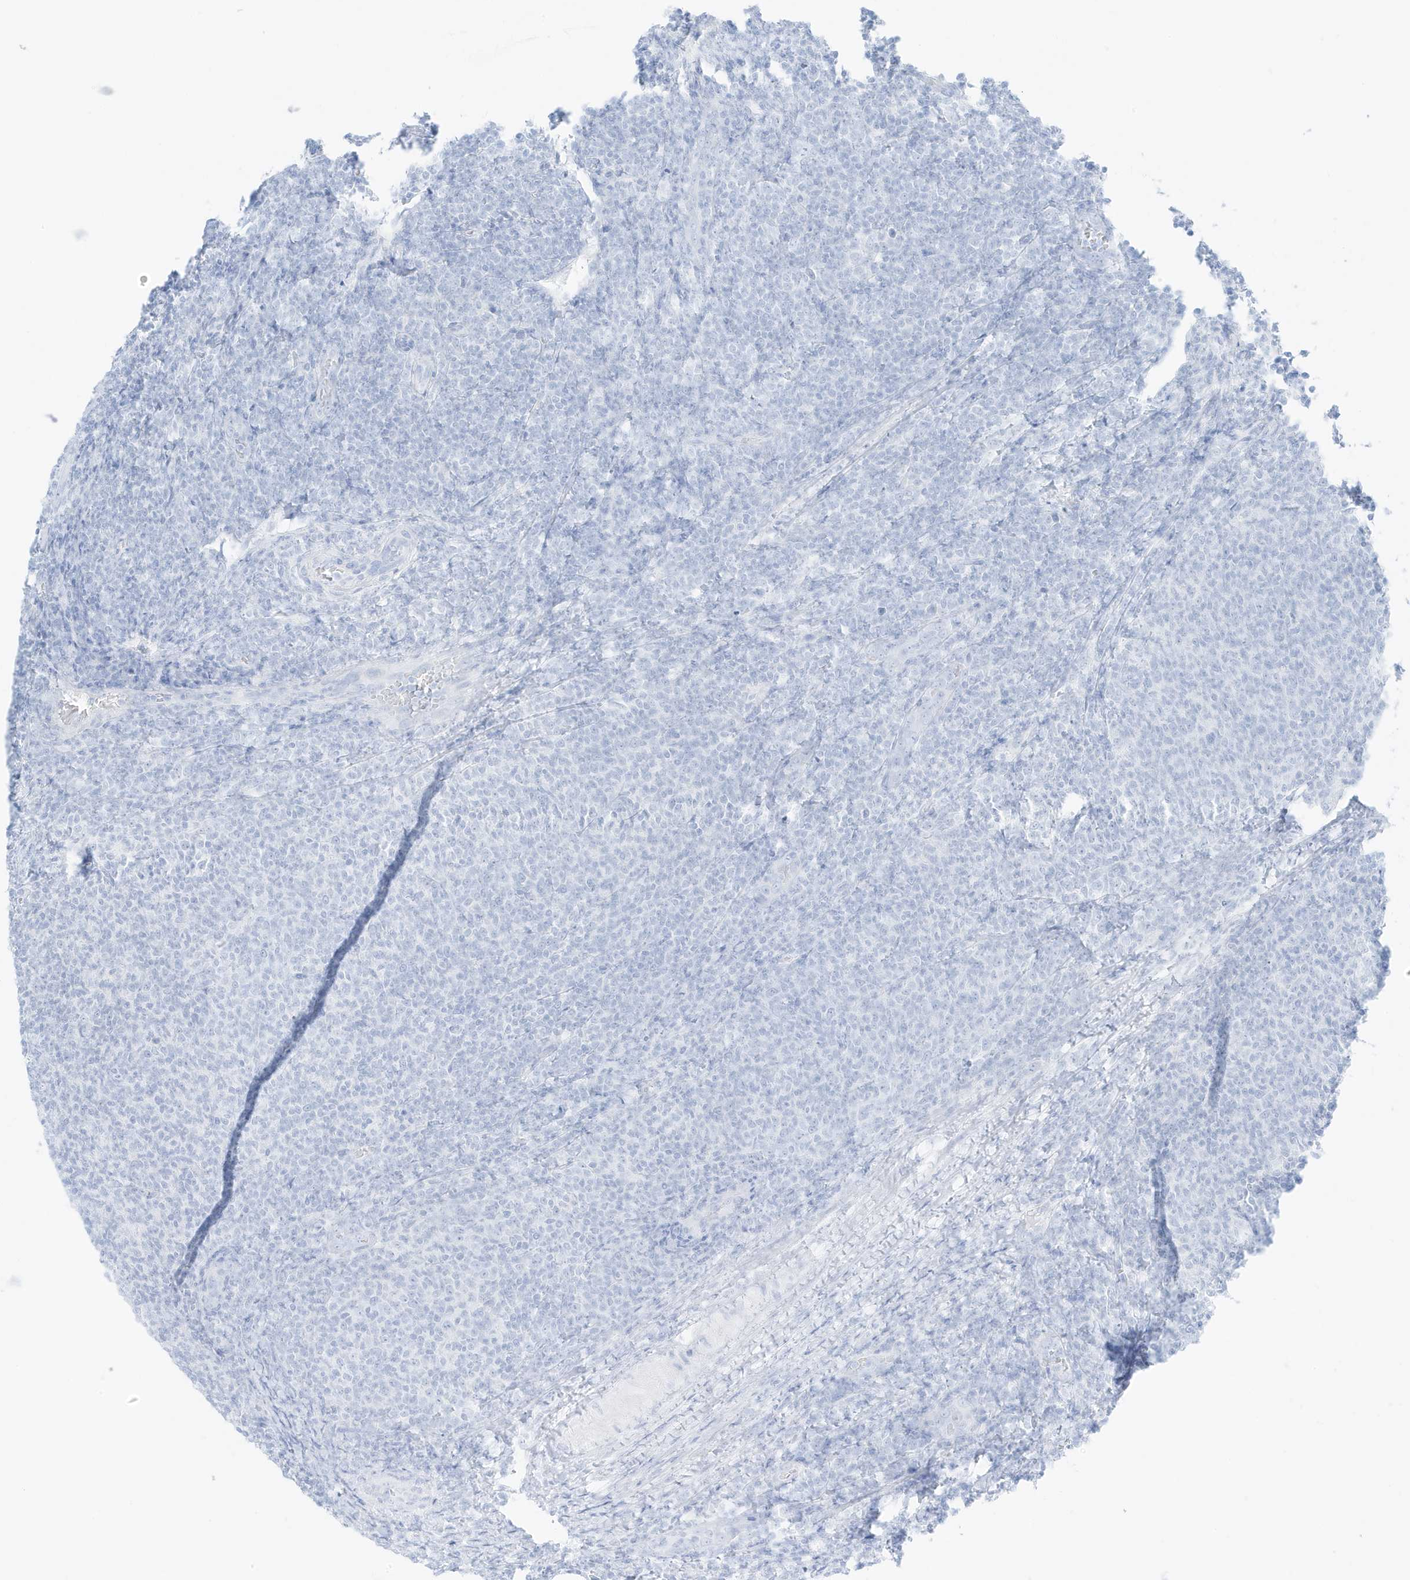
{"staining": {"intensity": "negative", "quantity": "none", "location": "none"}, "tissue": "lymphoma", "cell_type": "Tumor cells", "image_type": "cancer", "snomed": [{"axis": "morphology", "description": "Malignant lymphoma, non-Hodgkin's type, Low grade"}, {"axis": "topography", "description": "Lymph node"}], "caption": "A high-resolution image shows IHC staining of malignant lymphoma, non-Hodgkin's type (low-grade), which displays no significant expression in tumor cells.", "gene": "SLC22A13", "patient": {"sex": "male", "age": 66}}